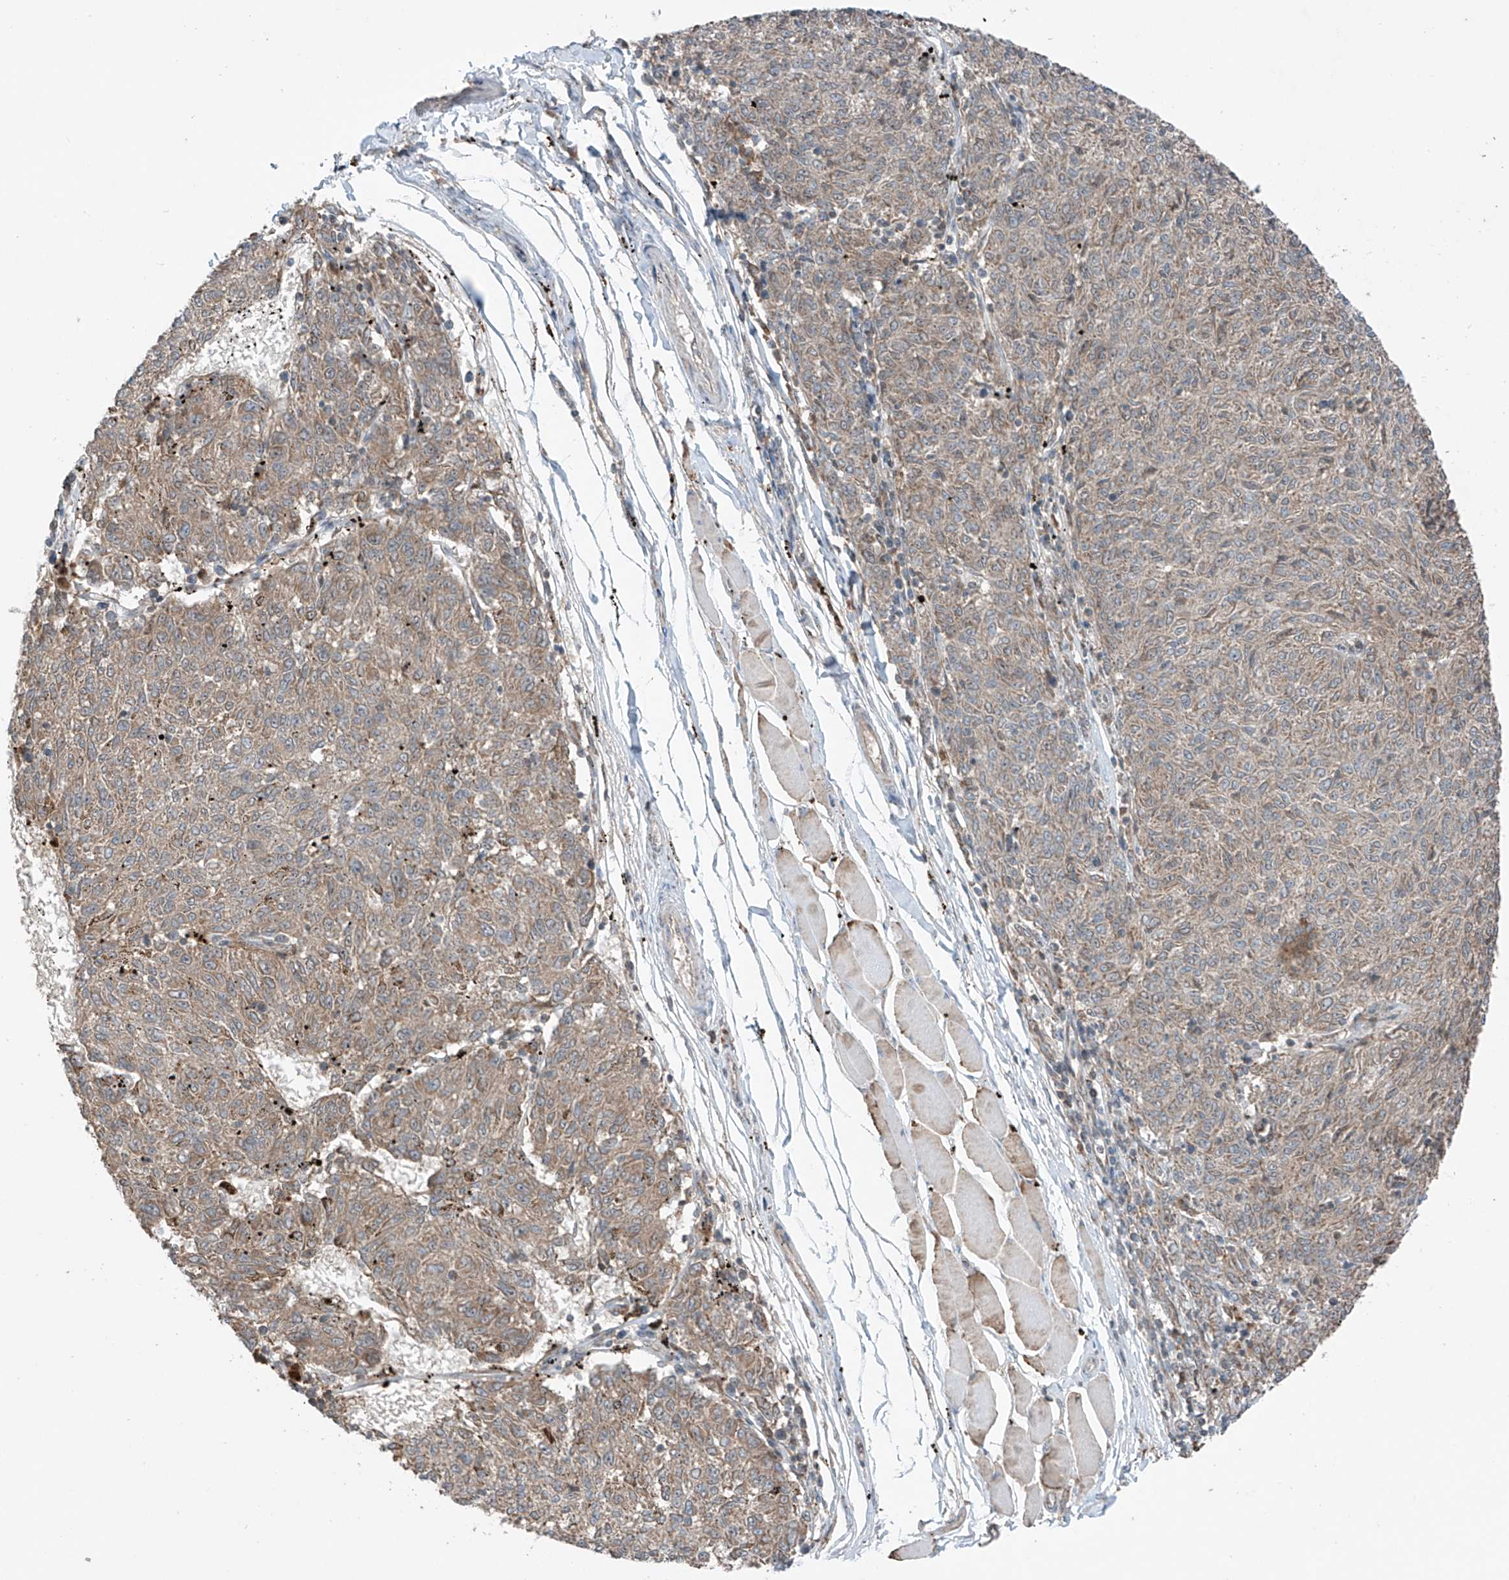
{"staining": {"intensity": "weak", "quantity": "<25%", "location": "cytoplasmic/membranous"}, "tissue": "melanoma", "cell_type": "Tumor cells", "image_type": "cancer", "snomed": [{"axis": "morphology", "description": "Malignant melanoma, NOS"}, {"axis": "topography", "description": "Skin"}], "caption": "IHC photomicrograph of malignant melanoma stained for a protein (brown), which demonstrates no positivity in tumor cells.", "gene": "SAMD3", "patient": {"sex": "female", "age": 72}}